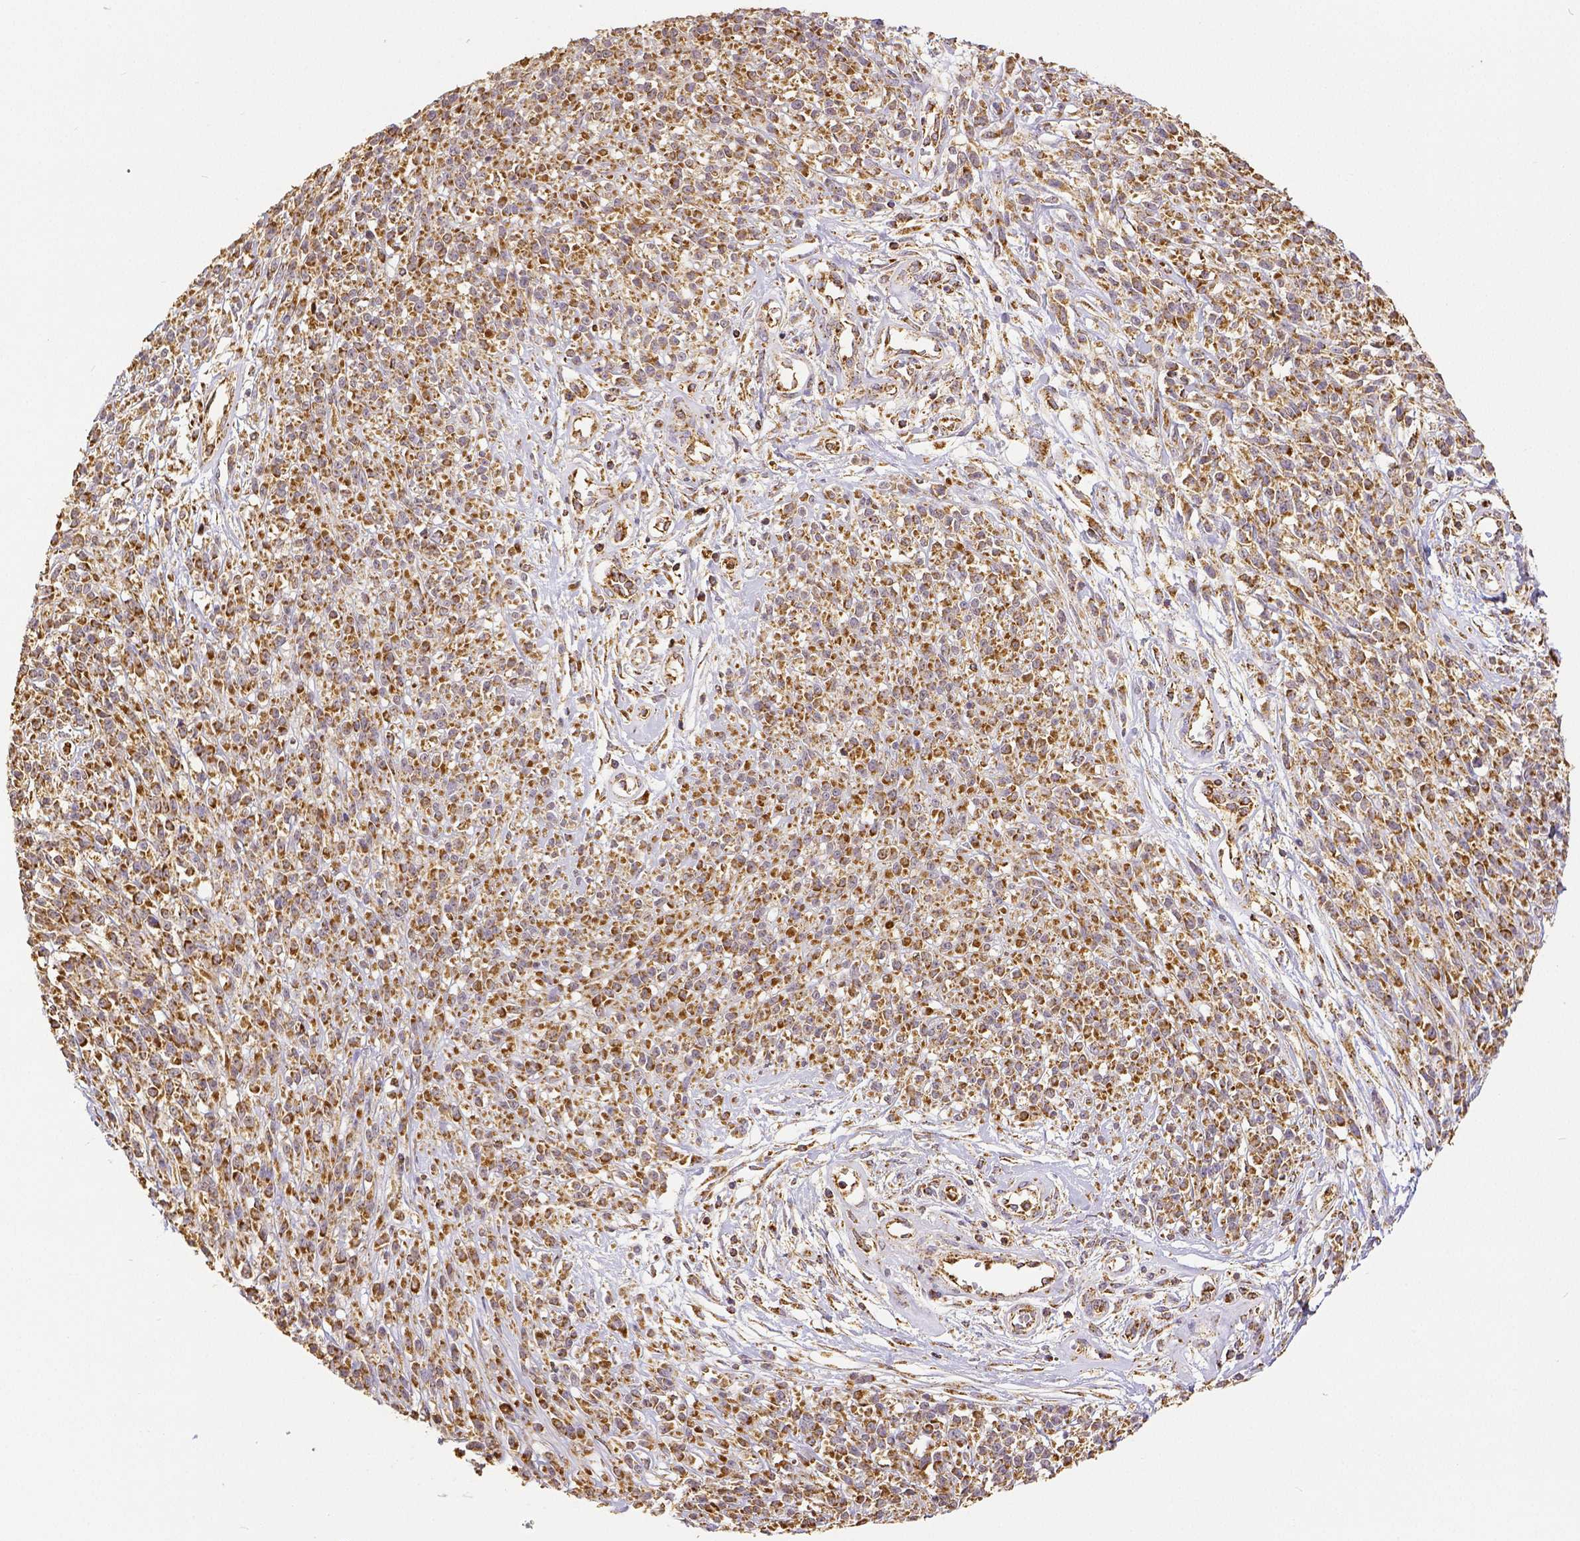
{"staining": {"intensity": "moderate", "quantity": ">75%", "location": "cytoplasmic/membranous"}, "tissue": "melanoma", "cell_type": "Tumor cells", "image_type": "cancer", "snomed": [{"axis": "morphology", "description": "Malignant melanoma, NOS"}, {"axis": "topography", "description": "Skin"}, {"axis": "topography", "description": "Skin of trunk"}], "caption": "A high-resolution photomicrograph shows immunohistochemistry (IHC) staining of malignant melanoma, which shows moderate cytoplasmic/membranous staining in approximately >75% of tumor cells.", "gene": "SDHB", "patient": {"sex": "male", "age": 74}}